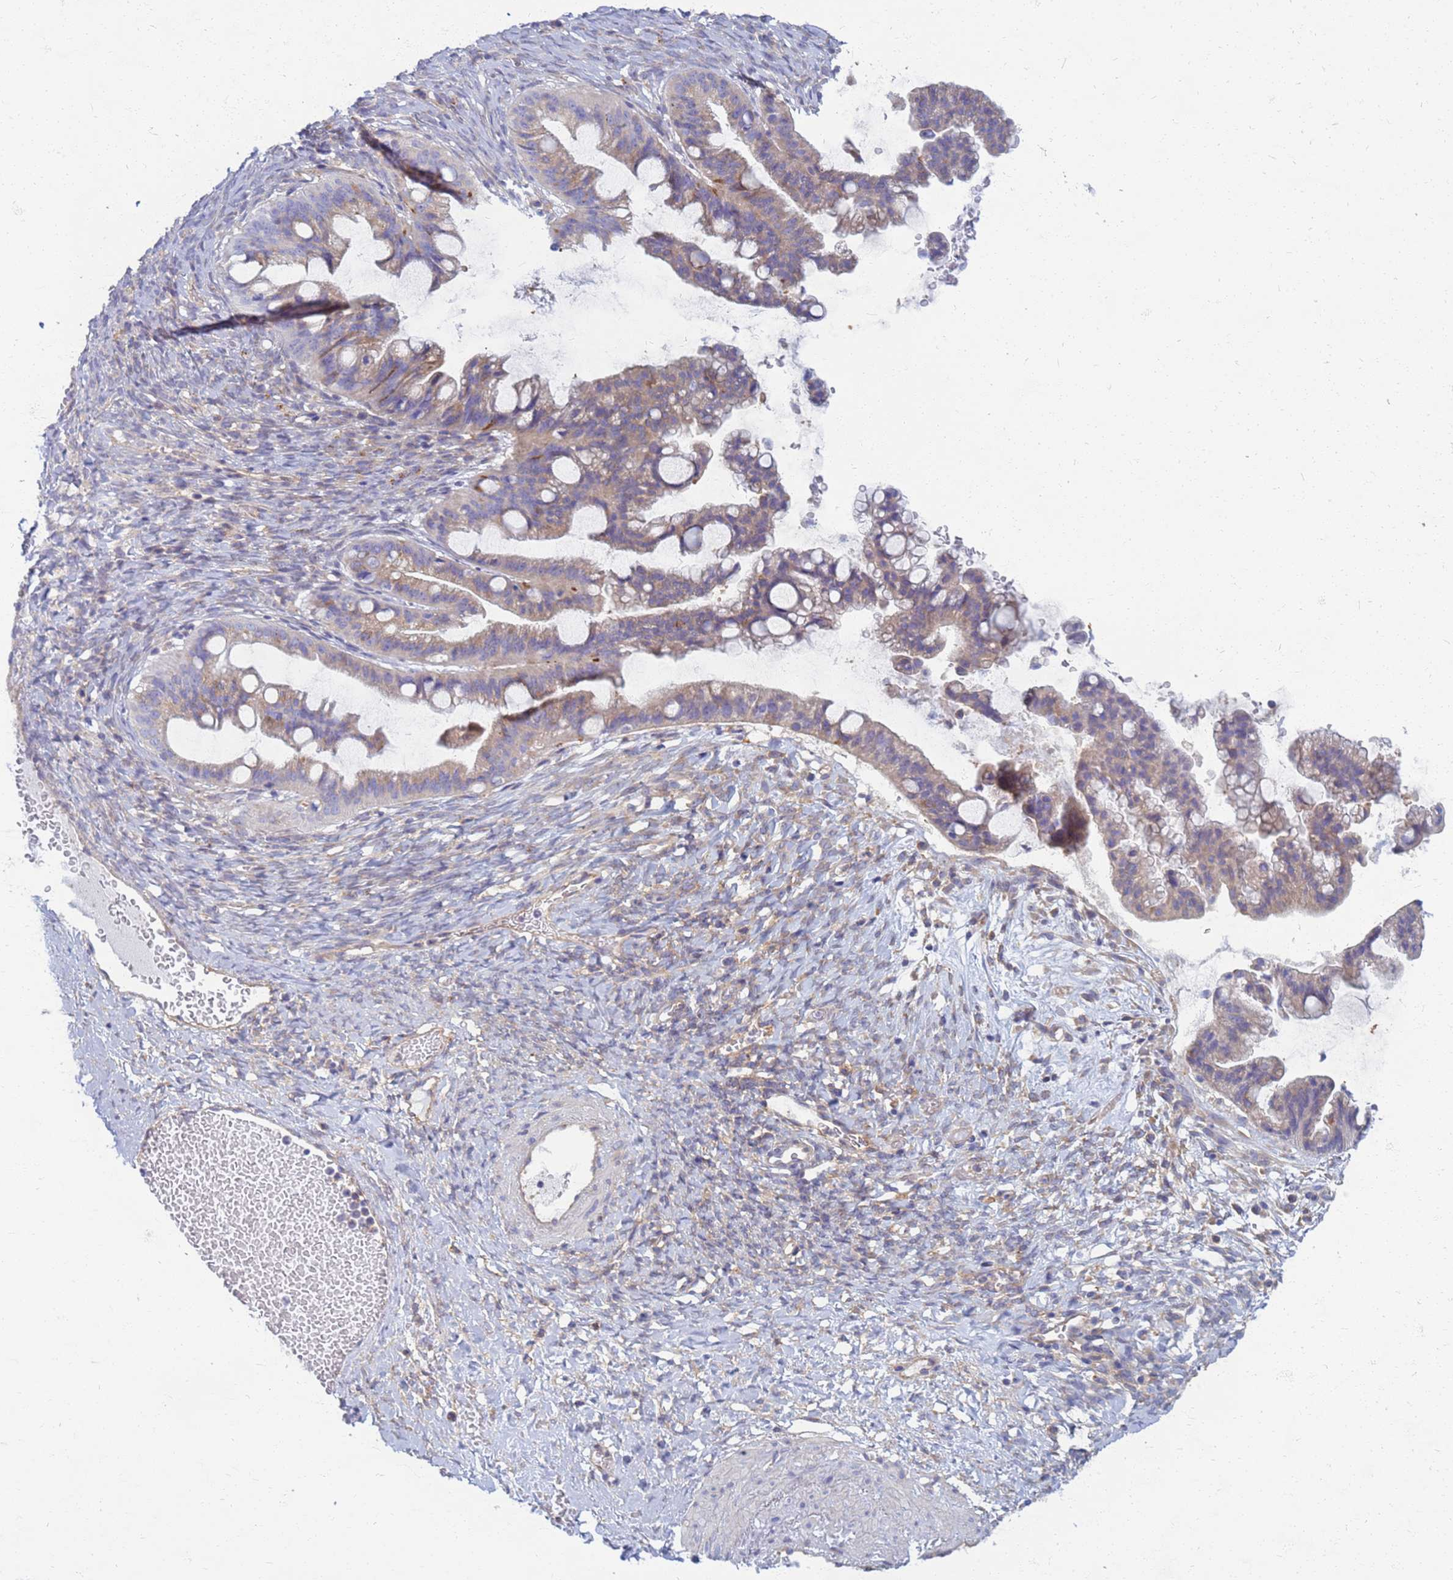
{"staining": {"intensity": "weak", "quantity": ">75%", "location": "cytoplasmic/membranous"}, "tissue": "ovarian cancer", "cell_type": "Tumor cells", "image_type": "cancer", "snomed": [{"axis": "morphology", "description": "Cystadenocarcinoma, mucinous, NOS"}, {"axis": "topography", "description": "Ovary"}], "caption": "This micrograph reveals ovarian cancer (mucinous cystadenocarcinoma) stained with immunohistochemistry to label a protein in brown. The cytoplasmic/membranous of tumor cells show weak positivity for the protein. Nuclei are counter-stained blue.", "gene": "EEA1", "patient": {"sex": "female", "age": 73}}